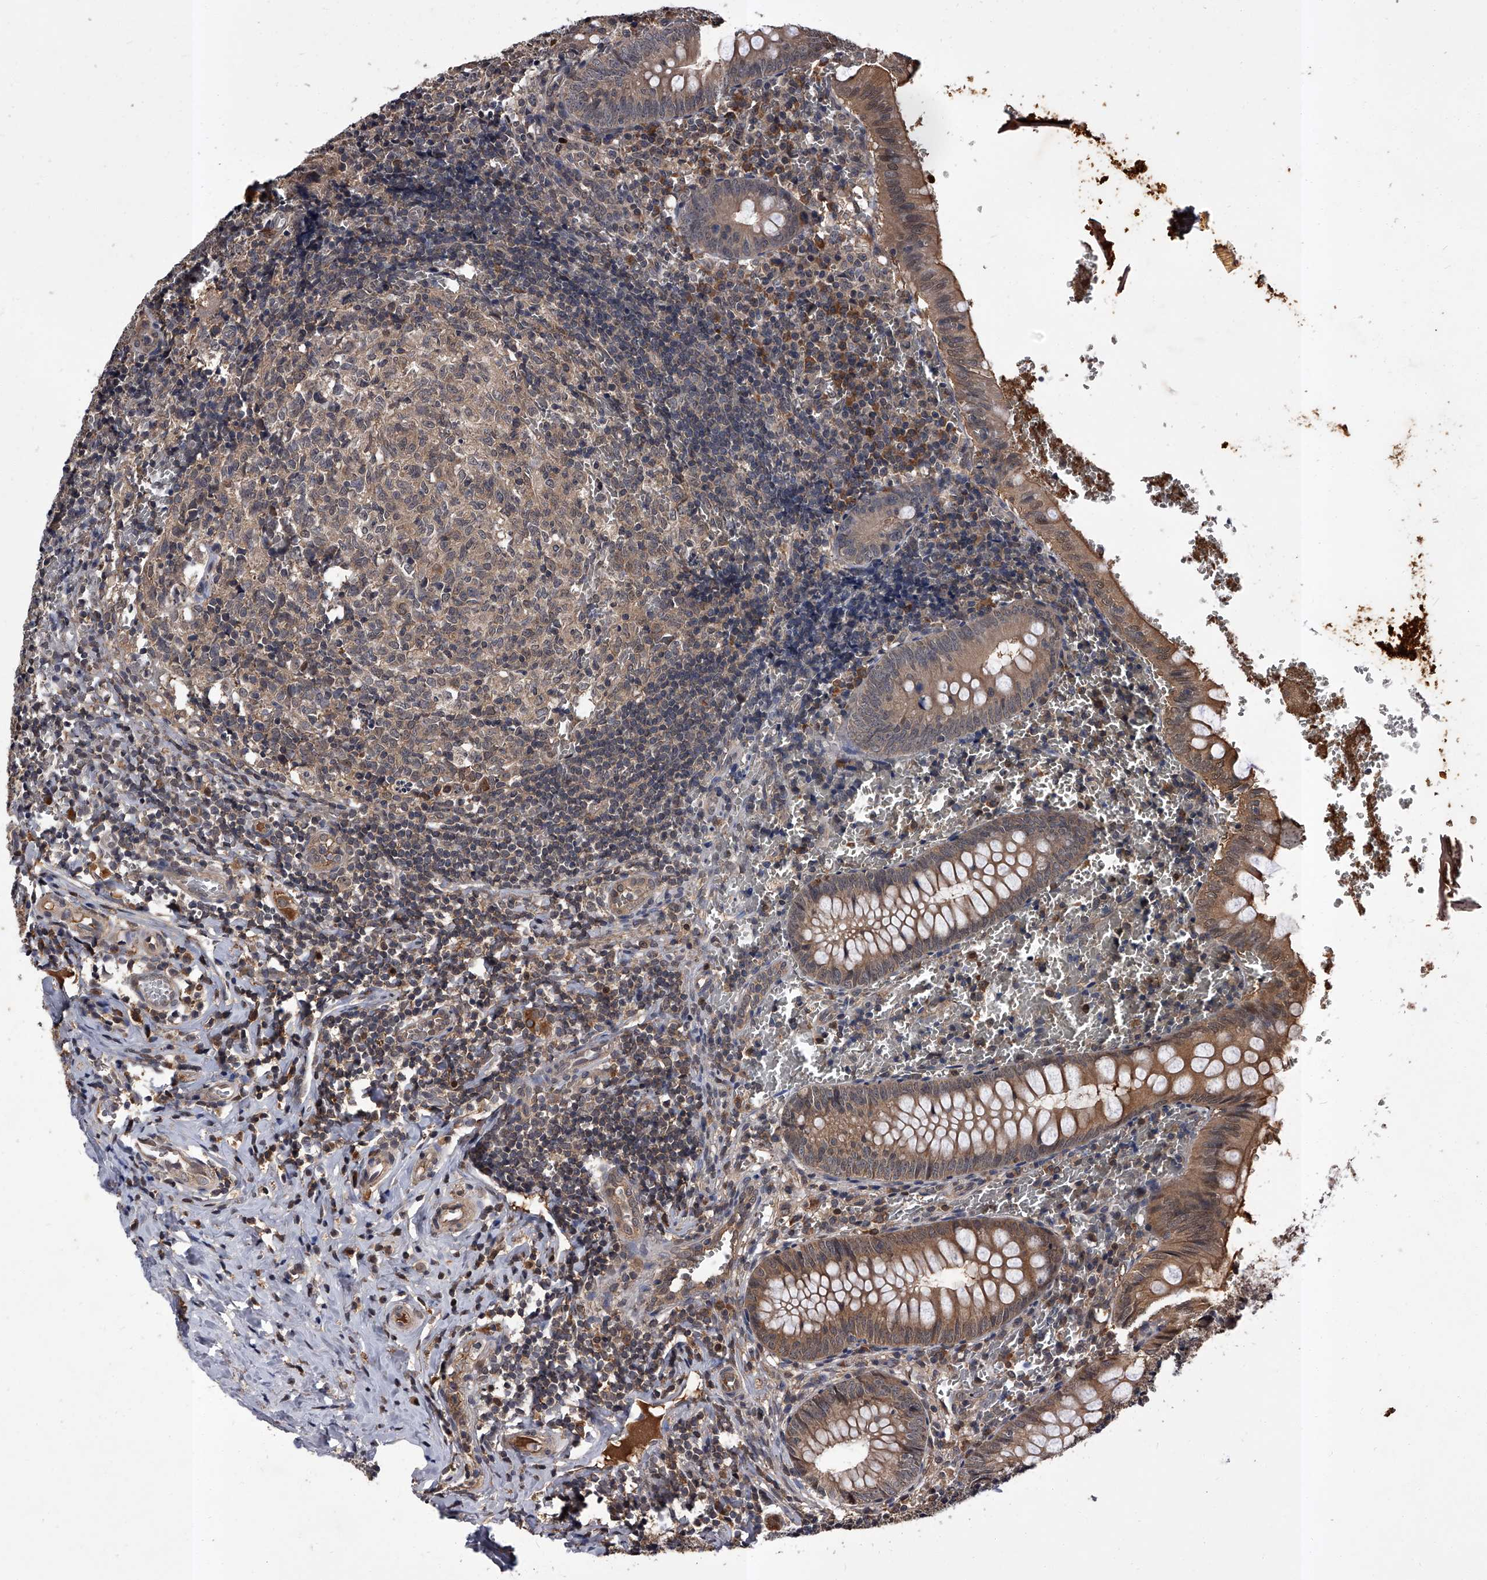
{"staining": {"intensity": "moderate", "quantity": ">75%", "location": "cytoplasmic/membranous,nuclear"}, "tissue": "appendix", "cell_type": "Glandular cells", "image_type": "normal", "snomed": [{"axis": "morphology", "description": "Normal tissue, NOS"}, {"axis": "topography", "description": "Appendix"}], "caption": "Protein analysis of normal appendix exhibits moderate cytoplasmic/membranous,nuclear positivity in about >75% of glandular cells.", "gene": "SLC18B1", "patient": {"sex": "male", "age": 8}}